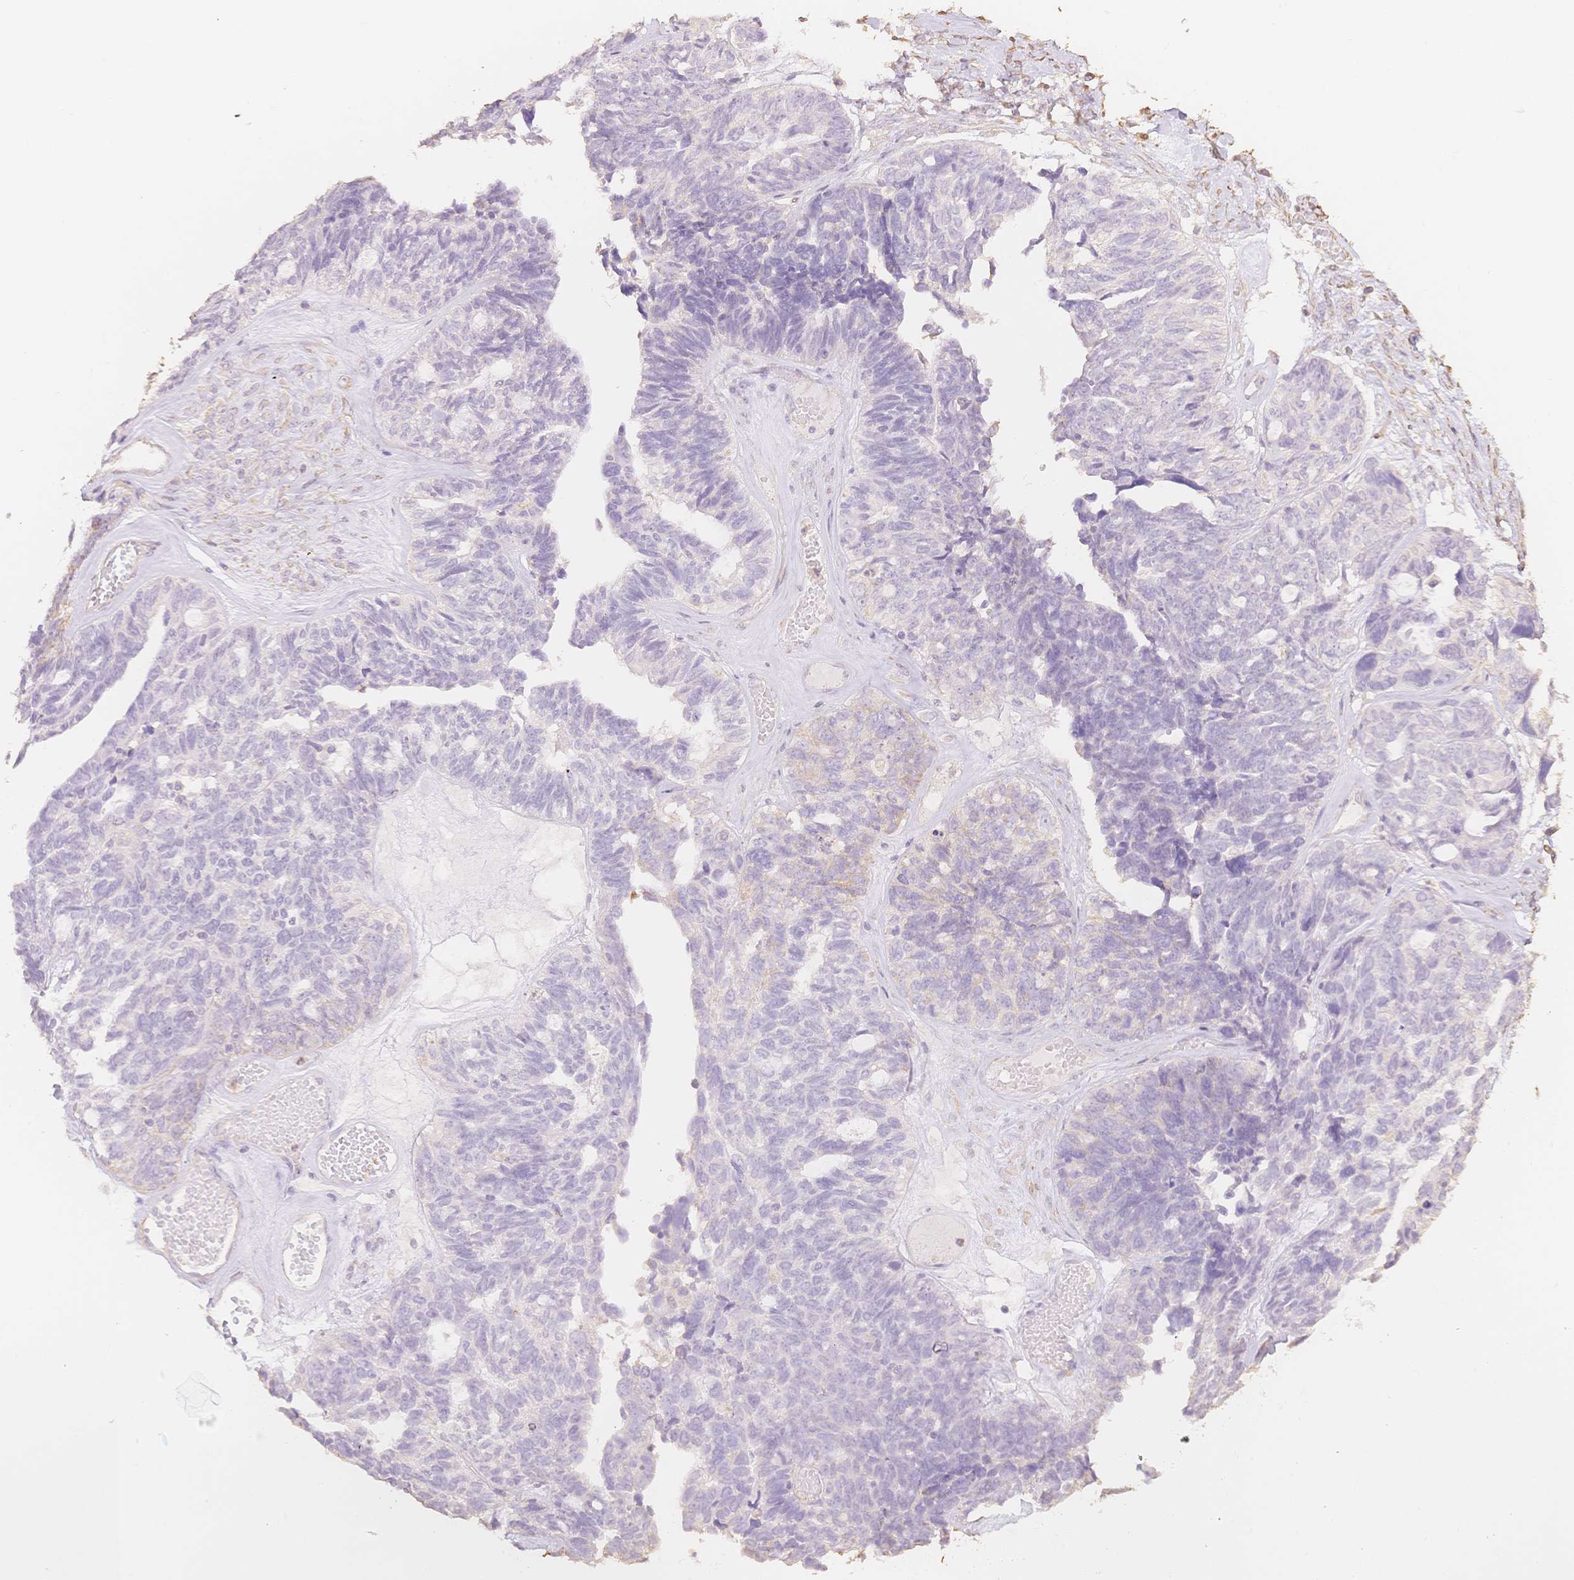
{"staining": {"intensity": "weak", "quantity": "<25%", "location": "cytoplasmic/membranous"}, "tissue": "ovarian cancer", "cell_type": "Tumor cells", "image_type": "cancer", "snomed": [{"axis": "morphology", "description": "Cystadenocarcinoma, serous, NOS"}, {"axis": "topography", "description": "Ovary"}], "caption": "An image of ovarian cancer stained for a protein exhibits no brown staining in tumor cells. Nuclei are stained in blue.", "gene": "MBOAT7", "patient": {"sex": "female", "age": 79}}